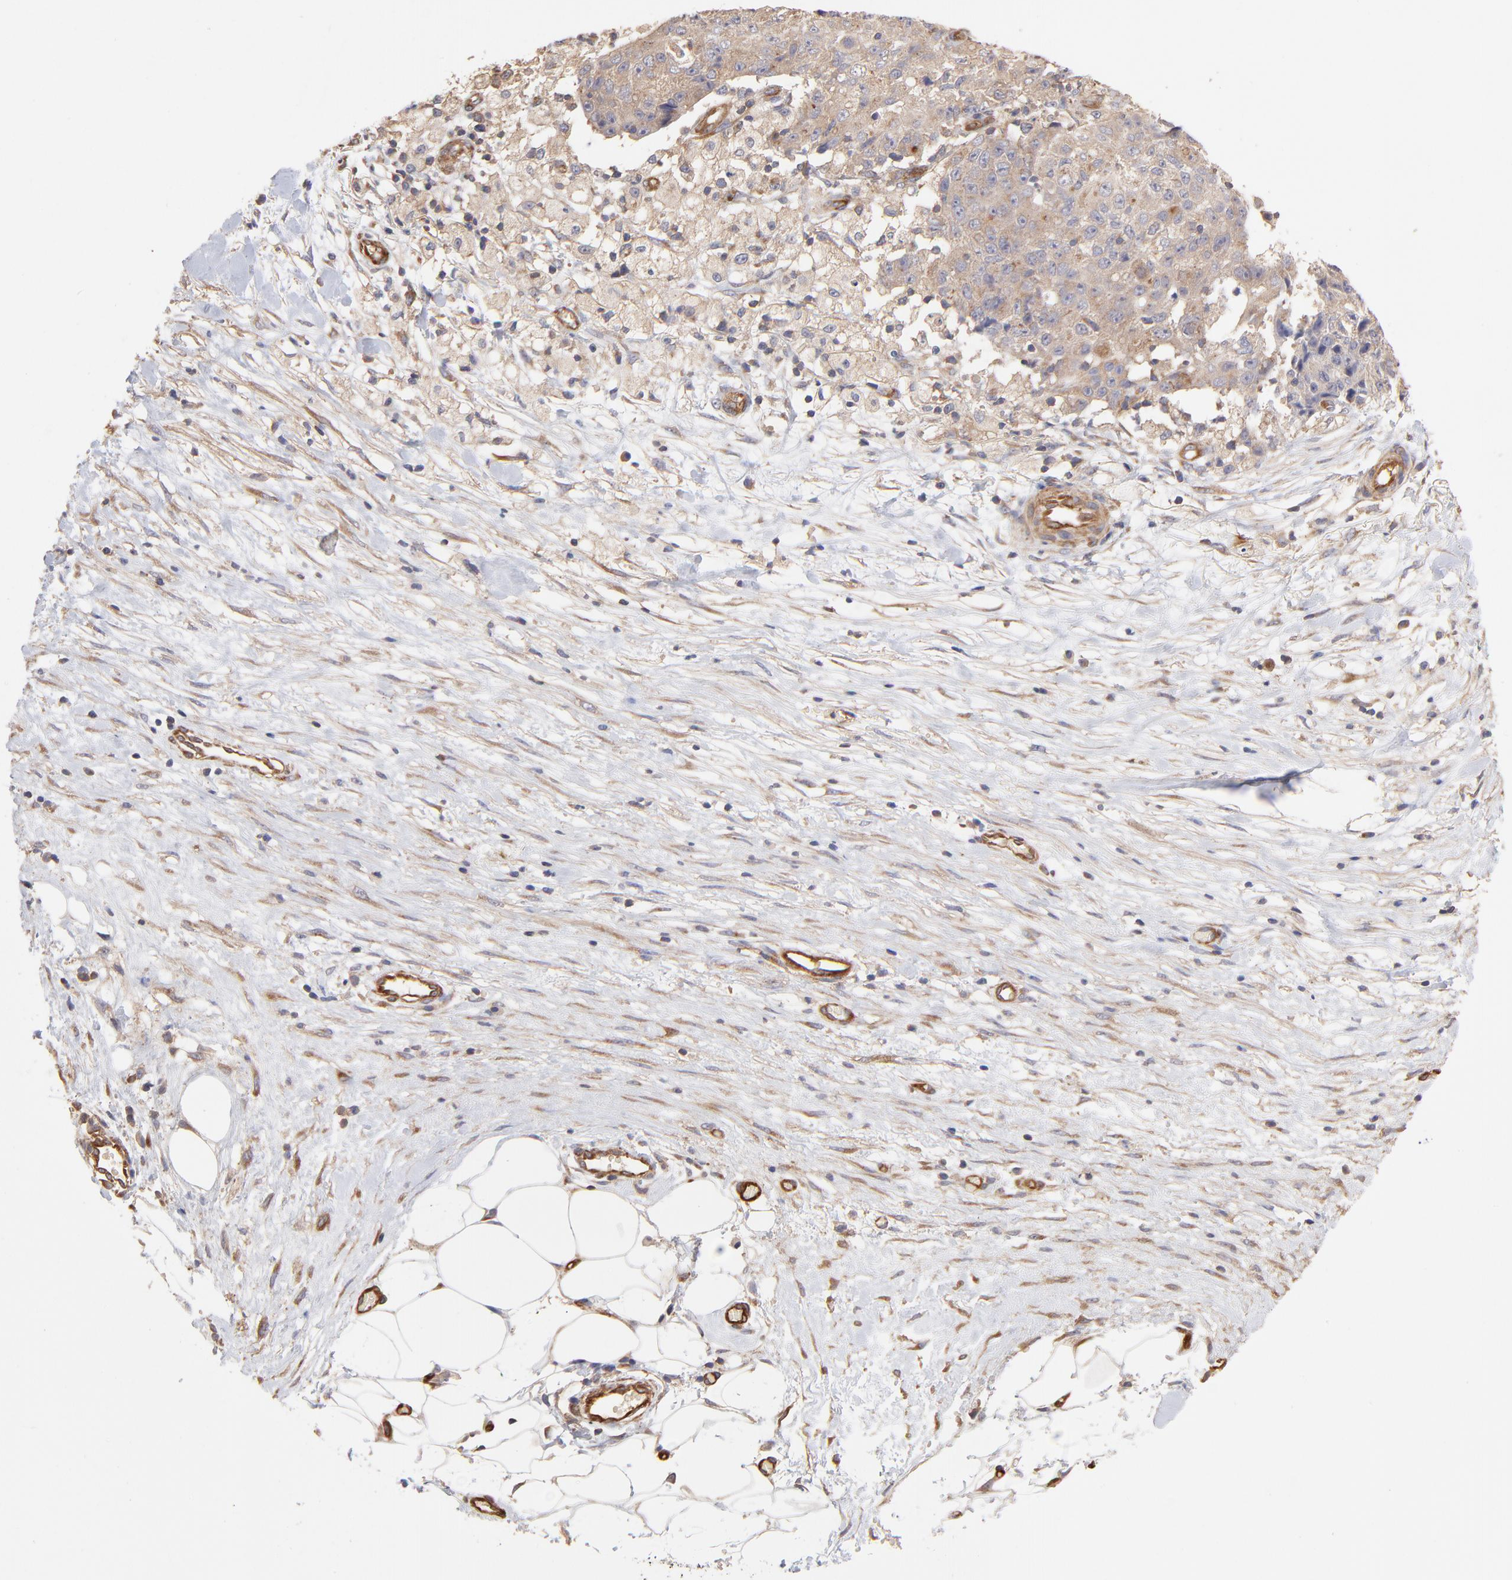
{"staining": {"intensity": "weak", "quantity": "25%-75%", "location": "cytoplasmic/membranous"}, "tissue": "ovarian cancer", "cell_type": "Tumor cells", "image_type": "cancer", "snomed": [{"axis": "morphology", "description": "Carcinoma, endometroid"}, {"axis": "topography", "description": "Ovary"}], "caption": "Ovarian cancer was stained to show a protein in brown. There is low levels of weak cytoplasmic/membranous positivity in approximately 25%-75% of tumor cells. (DAB IHC with brightfield microscopy, high magnification).", "gene": "ASB7", "patient": {"sex": "female", "age": 42}}